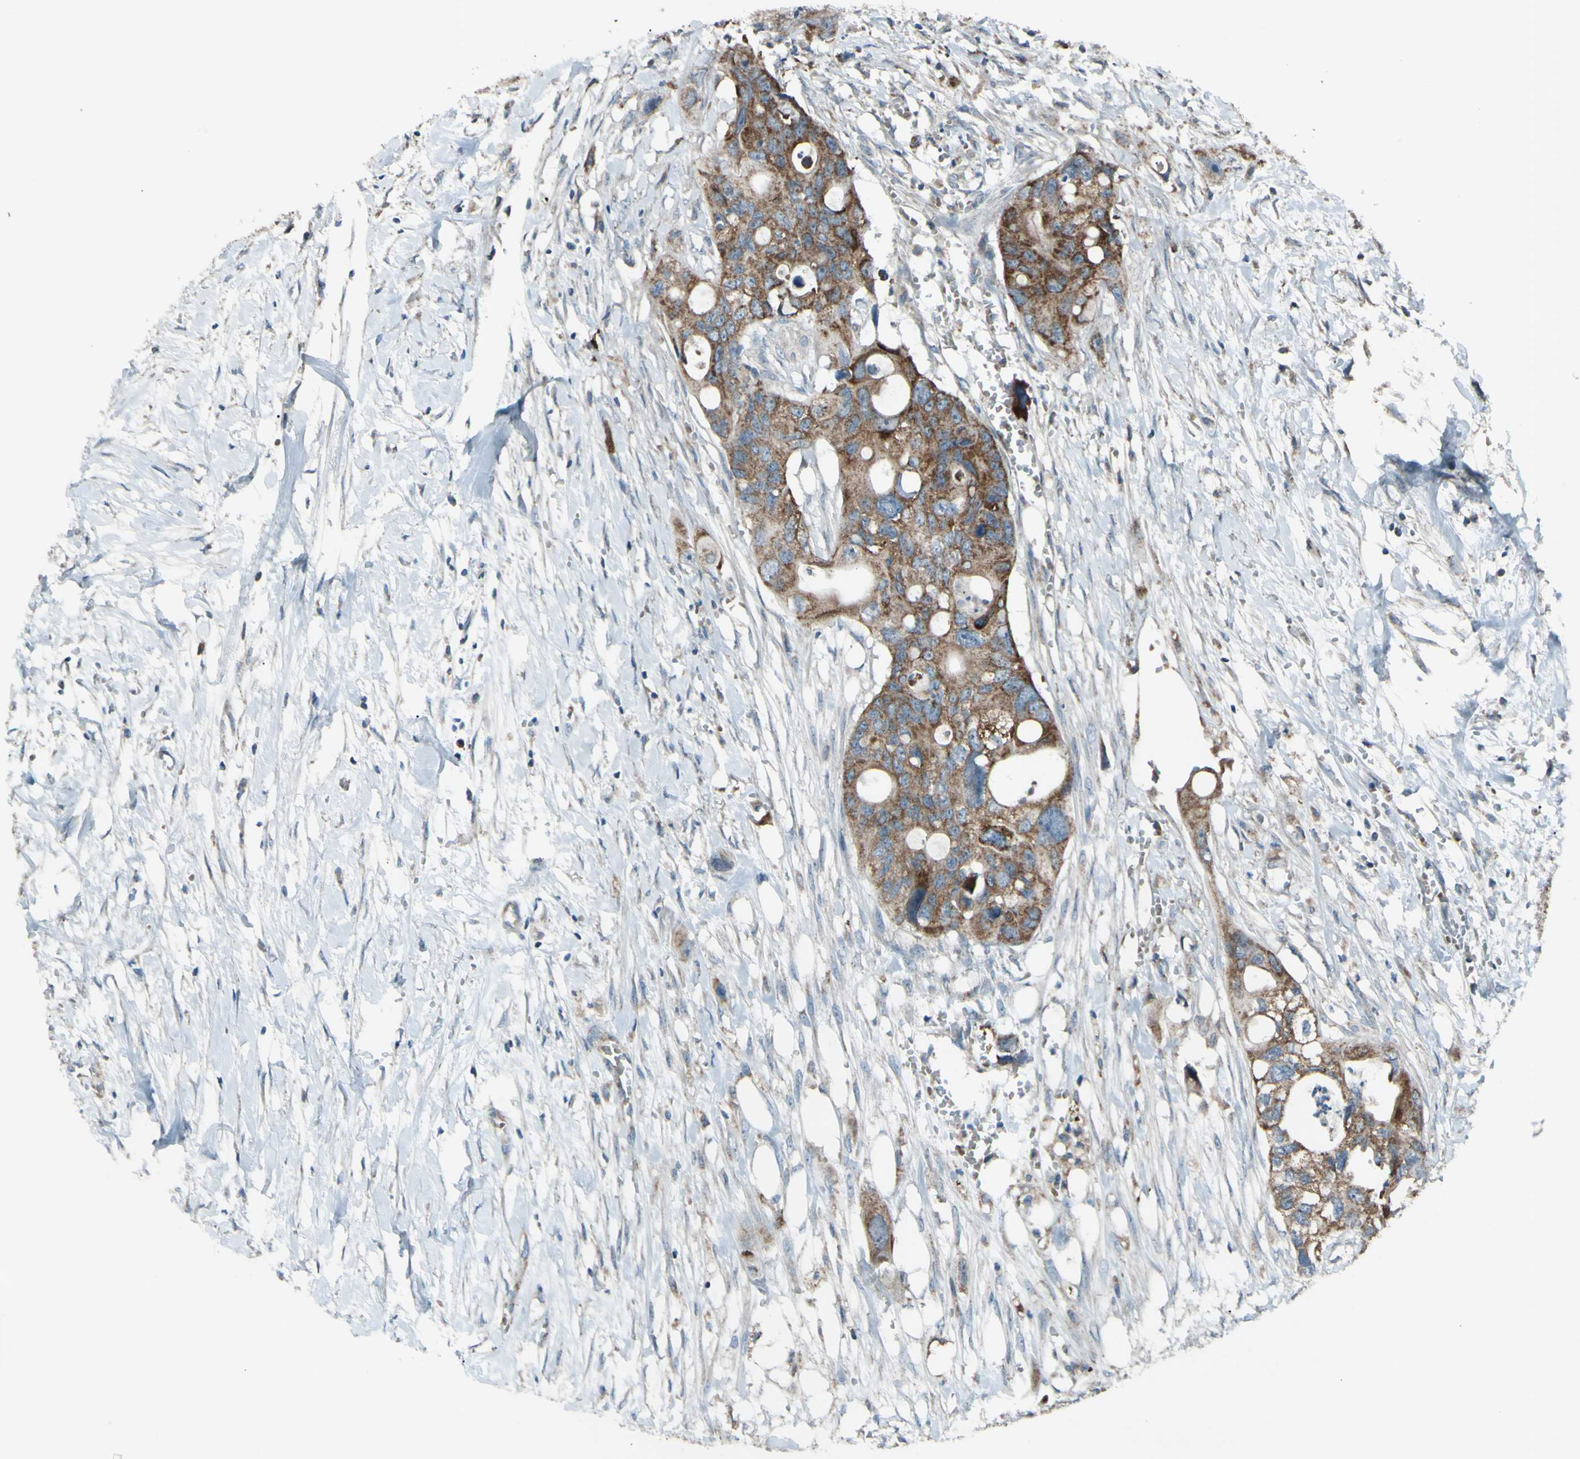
{"staining": {"intensity": "moderate", "quantity": ">75%", "location": "cytoplasmic/membranous"}, "tissue": "colorectal cancer", "cell_type": "Tumor cells", "image_type": "cancer", "snomed": [{"axis": "morphology", "description": "Adenocarcinoma, NOS"}, {"axis": "topography", "description": "Colon"}], "caption": "Colorectal adenocarcinoma stained for a protein (brown) exhibits moderate cytoplasmic/membranous positive staining in approximately >75% of tumor cells.", "gene": "ACOT8", "patient": {"sex": "female", "age": 57}}